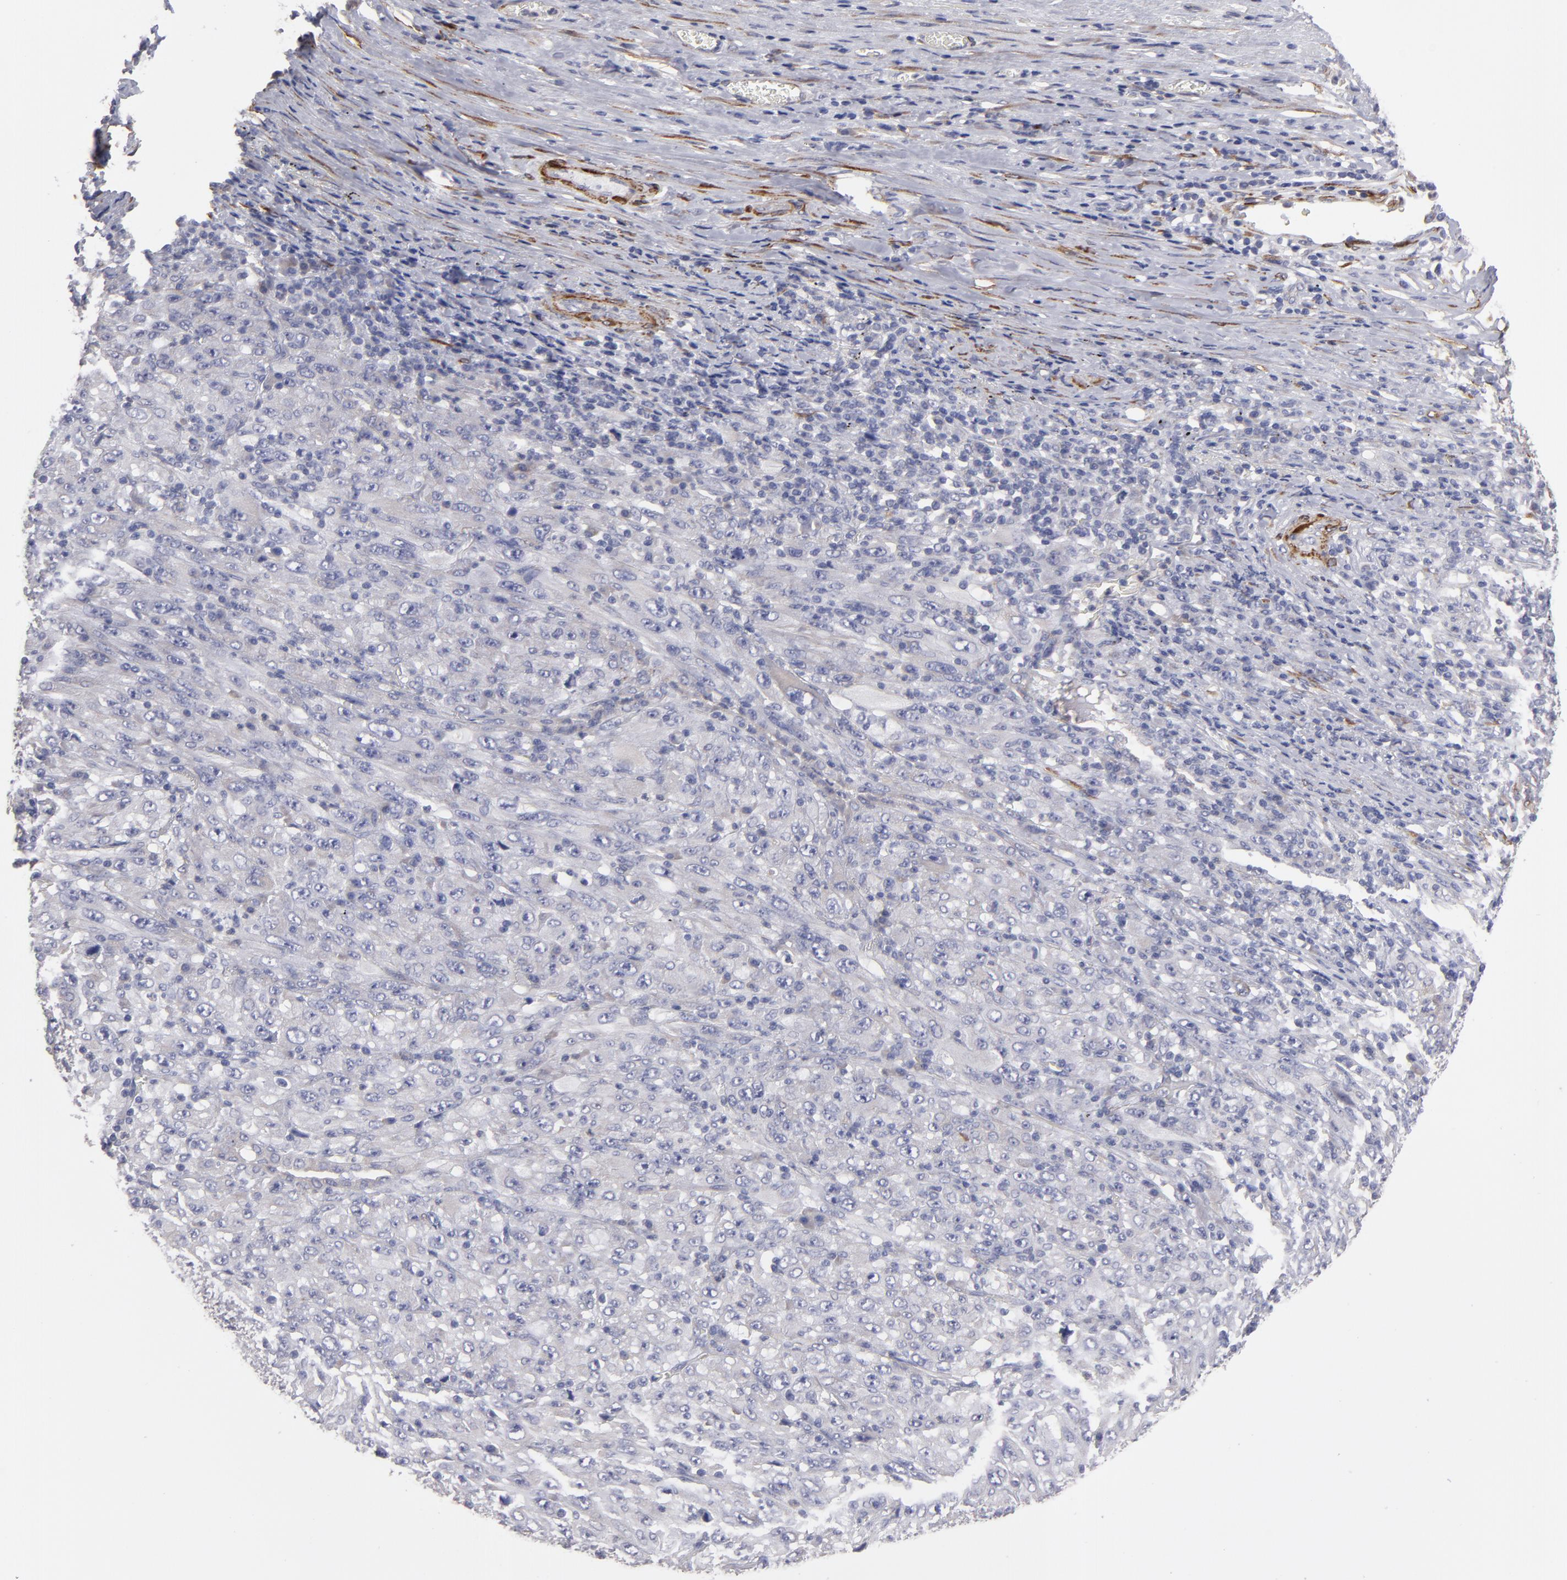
{"staining": {"intensity": "negative", "quantity": "none", "location": "none"}, "tissue": "melanoma", "cell_type": "Tumor cells", "image_type": "cancer", "snomed": [{"axis": "morphology", "description": "Malignant melanoma, Metastatic site"}, {"axis": "topography", "description": "Skin"}], "caption": "Melanoma stained for a protein using IHC exhibits no expression tumor cells.", "gene": "SLMAP", "patient": {"sex": "female", "age": 56}}